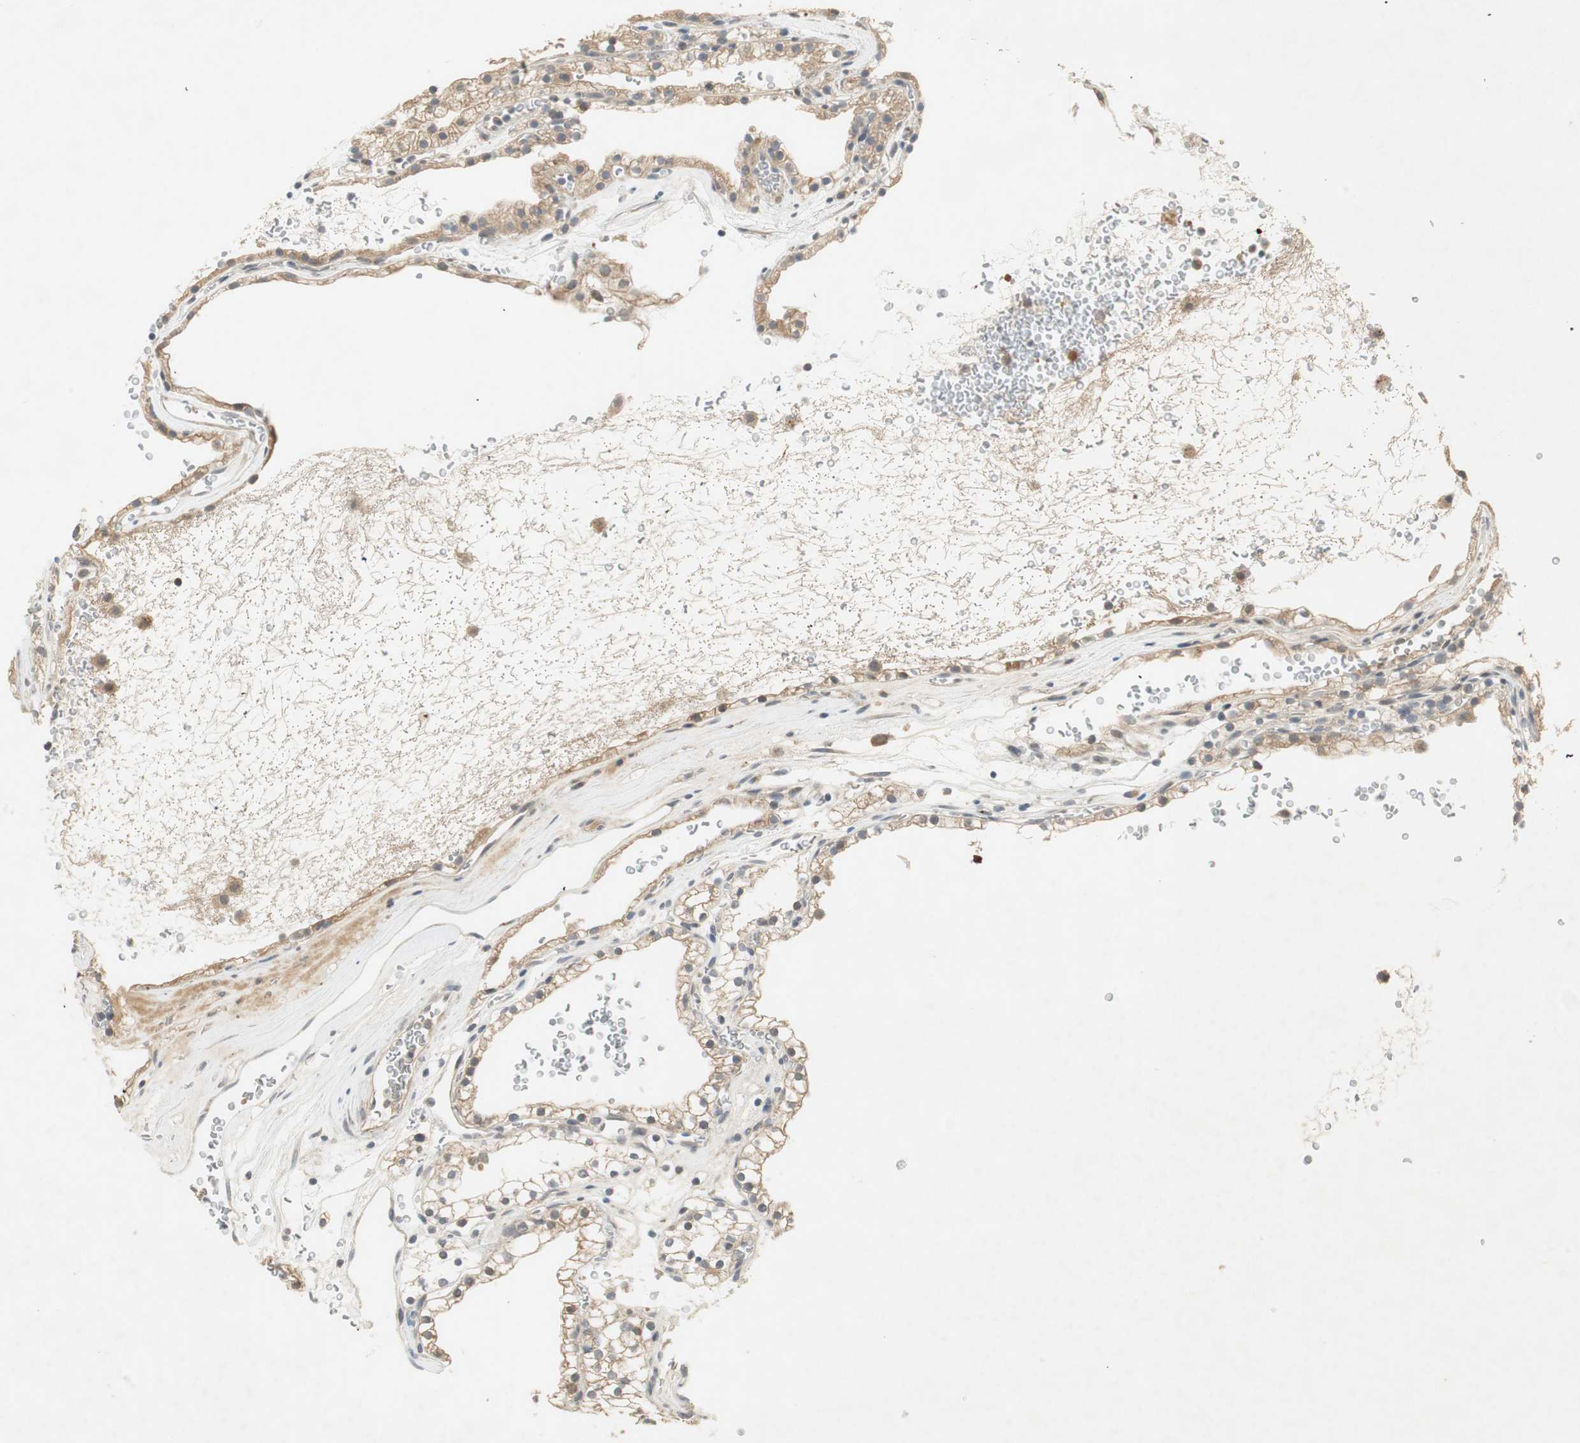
{"staining": {"intensity": "moderate", "quantity": ">75%", "location": "cytoplasmic/membranous"}, "tissue": "renal cancer", "cell_type": "Tumor cells", "image_type": "cancer", "snomed": [{"axis": "morphology", "description": "Adenocarcinoma, NOS"}, {"axis": "topography", "description": "Kidney"}], "caption": "This image reveals IHC staining of human adenocarcinoma (renal), with medium moderate cytoplasmic/membranous expression in about >75% of tumor cells.", "gene": "USP2", "patient": {"sex": "female", "age": 41}}